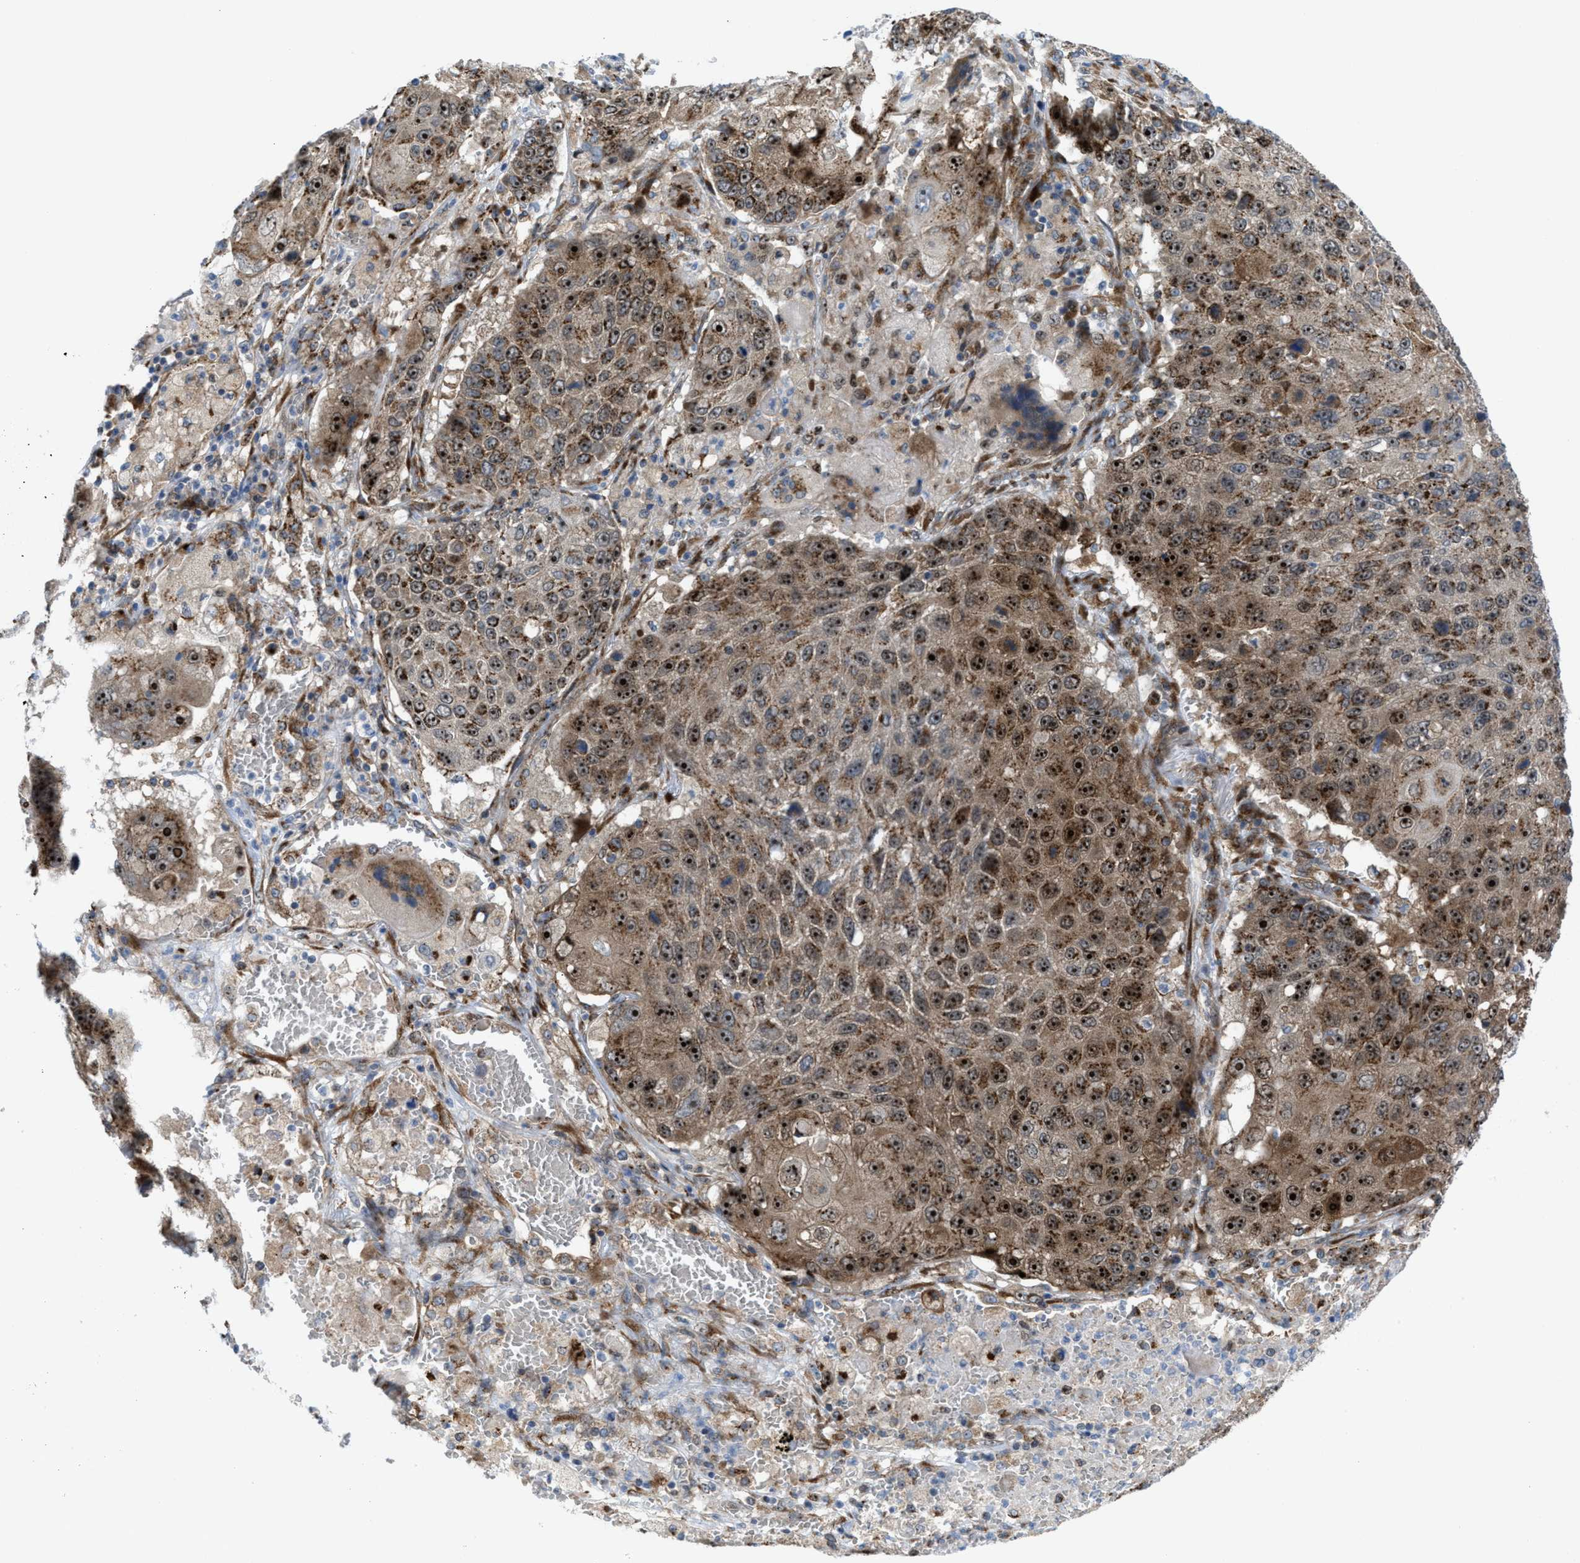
{"staining": {"intensity": "strong", "quantity": ">75%", "location": "nuclear"}, "tissue": "lung cancer", "cell_type": "Tumor cells", "image_type": "cancer", "snomed": [{"axis": "morphology", "description": "Squamous cell carcinoma, NOS"}, {"axis": "topography", "description": "Lung"}], "caption": "A high amount of strong nuclear expression is identified in about >75% of tumor cells in squamous cell carcinoma (lung) tissue. (DAB (3,3'-diaminobenzidine) IHC, brown staining for protein, blue staining for nuclei).", "gene": "SLC38A10", "patient": {"sex": "male", "age": 61}}